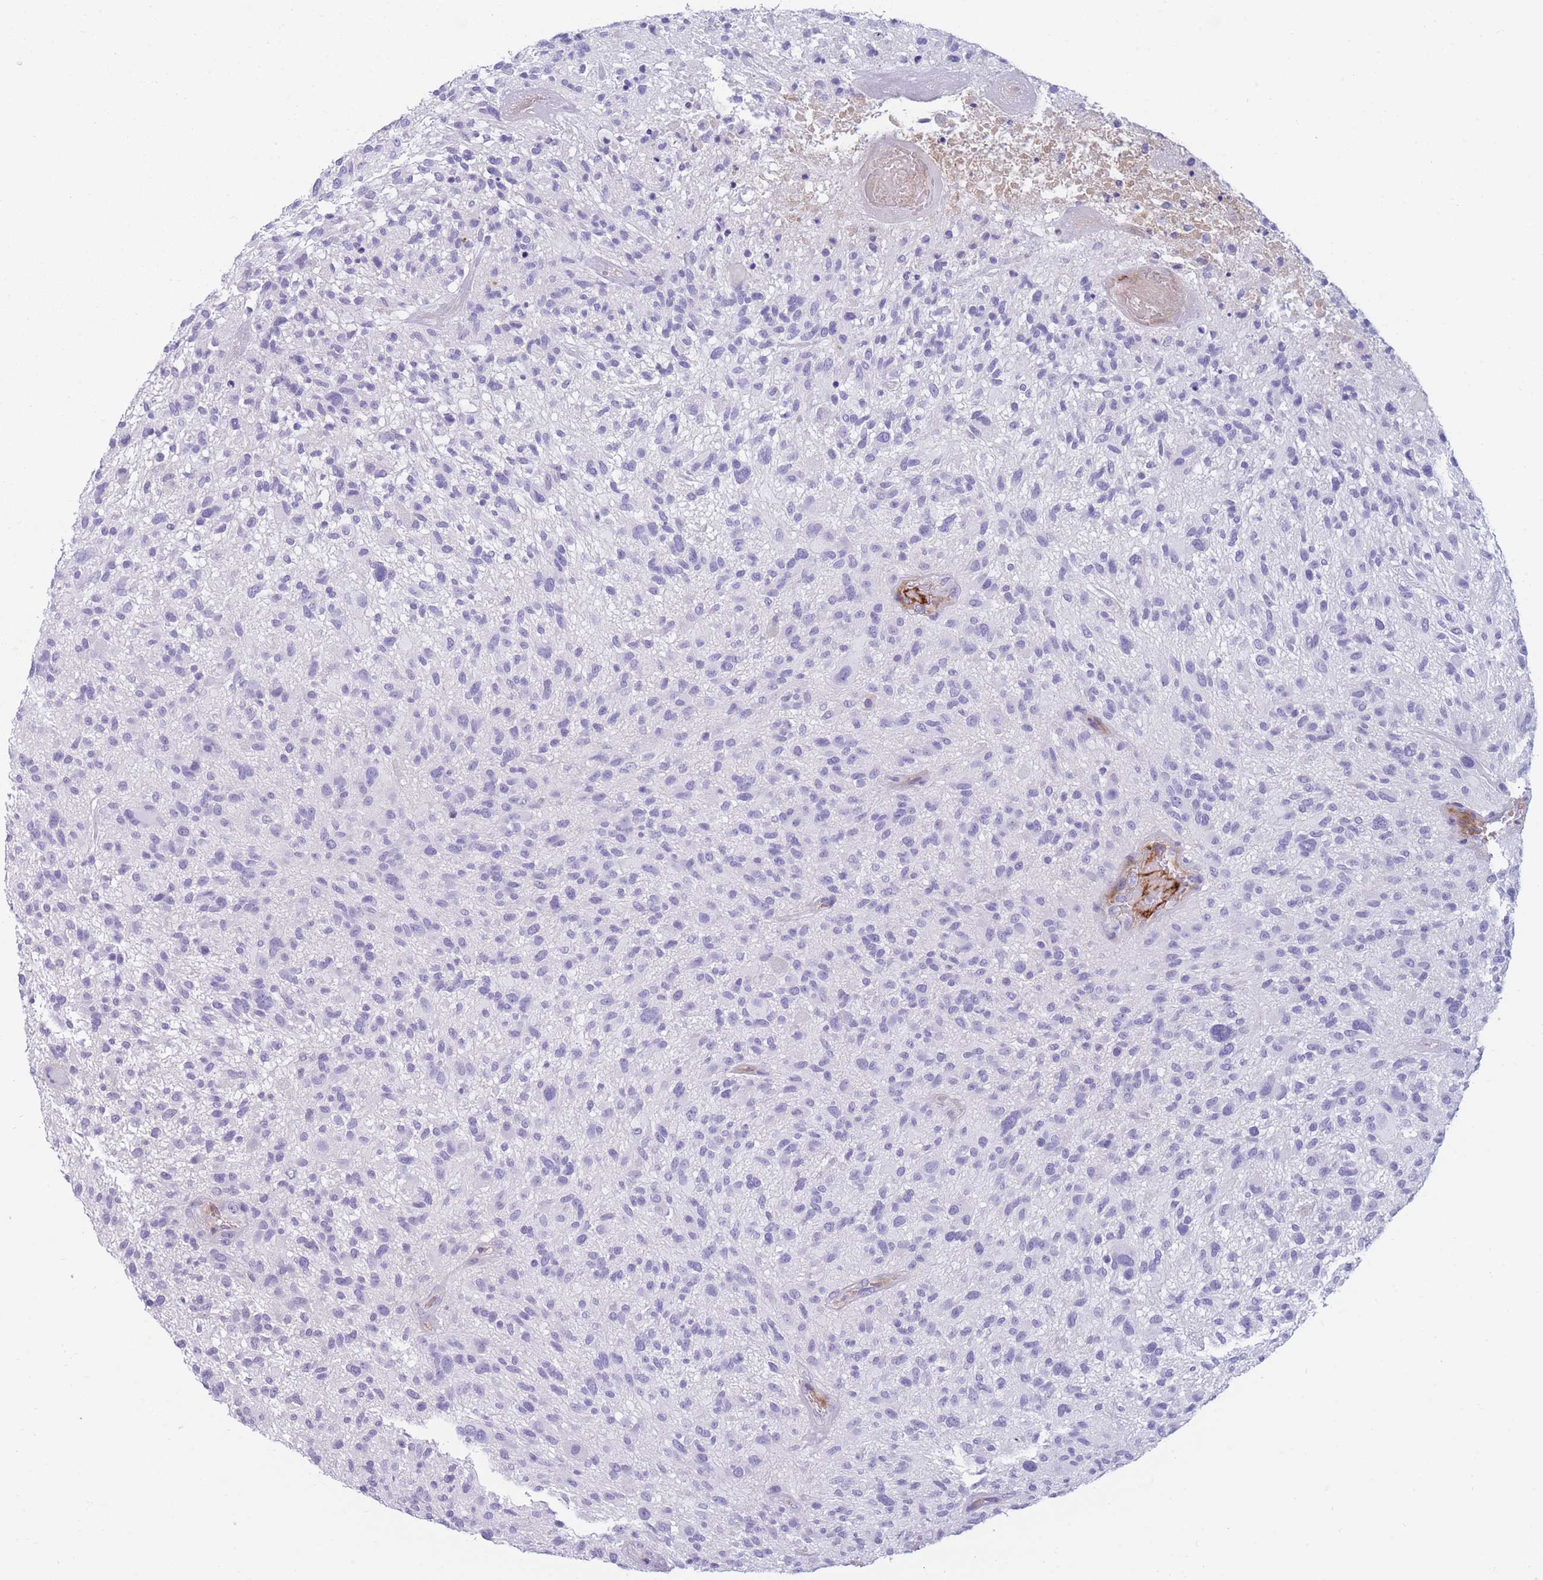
{"staining": {"intensity": "negative", "quantity": "none", "location": "none"}, "tissue": "glioma", "cell_type": "Tumor cells", "image_type": "cancer", "snomed": [{"axis": "morphology", "description": "Glioma, malignant, High grade"}, {"axis": "topography", "description": "Brain"}], "caption": "Tumor cells are negative for brown protein staining in high-grade glioma (malignant). Brightfield microscopy of IHC stained with DAB (3,3'-diaminobenzidine) (brown) and hematoxylin (blue), captured at high magnification.", "gene": "TNFSF11", "patient": {"sex": "male", "age": 47}}